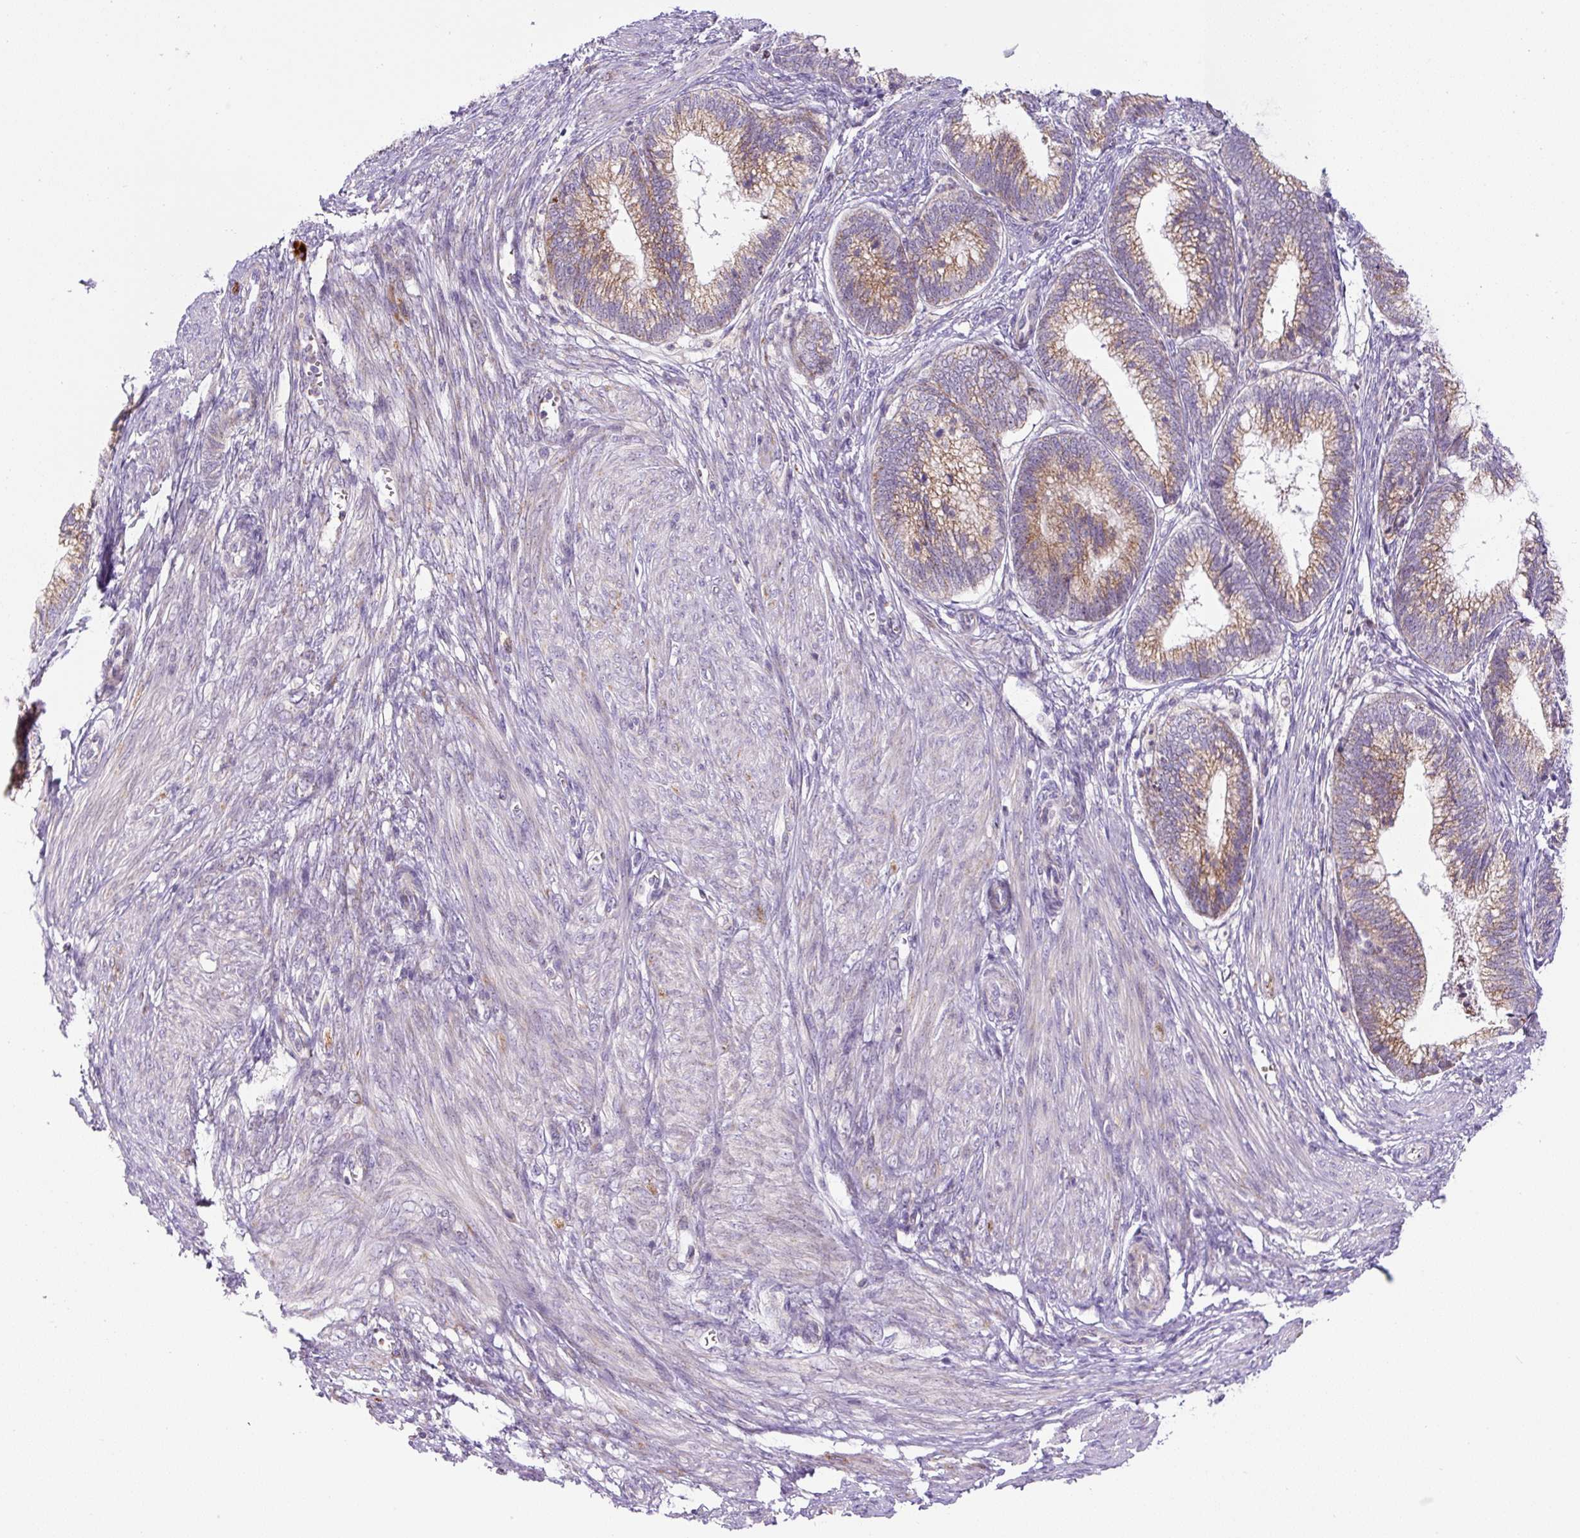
{"staining": {"intensity": "moderate", "quantity": ">75%", "location": "cytoplasmic/membranous"}, "tissue": "cervical cancer", "cell_type": "Tumor cells", "image_type": "cancer", "snomed": [{"axis": "morphology", "description": "Adenocarcinoma, NOS"}, {"axis": "topography", "description": "Cervix"}], "caption": "Cervical cancer tissue exhibits moderate cytoplasmic/membranous staining in approximately >75% of tumor cells, visualized by immunohistochemistry. (brown staining indicates protein expression, while blue staining denotes nuclei).", "gene": "ZNF596", "patient": {"sex": "female", "age": 44}}